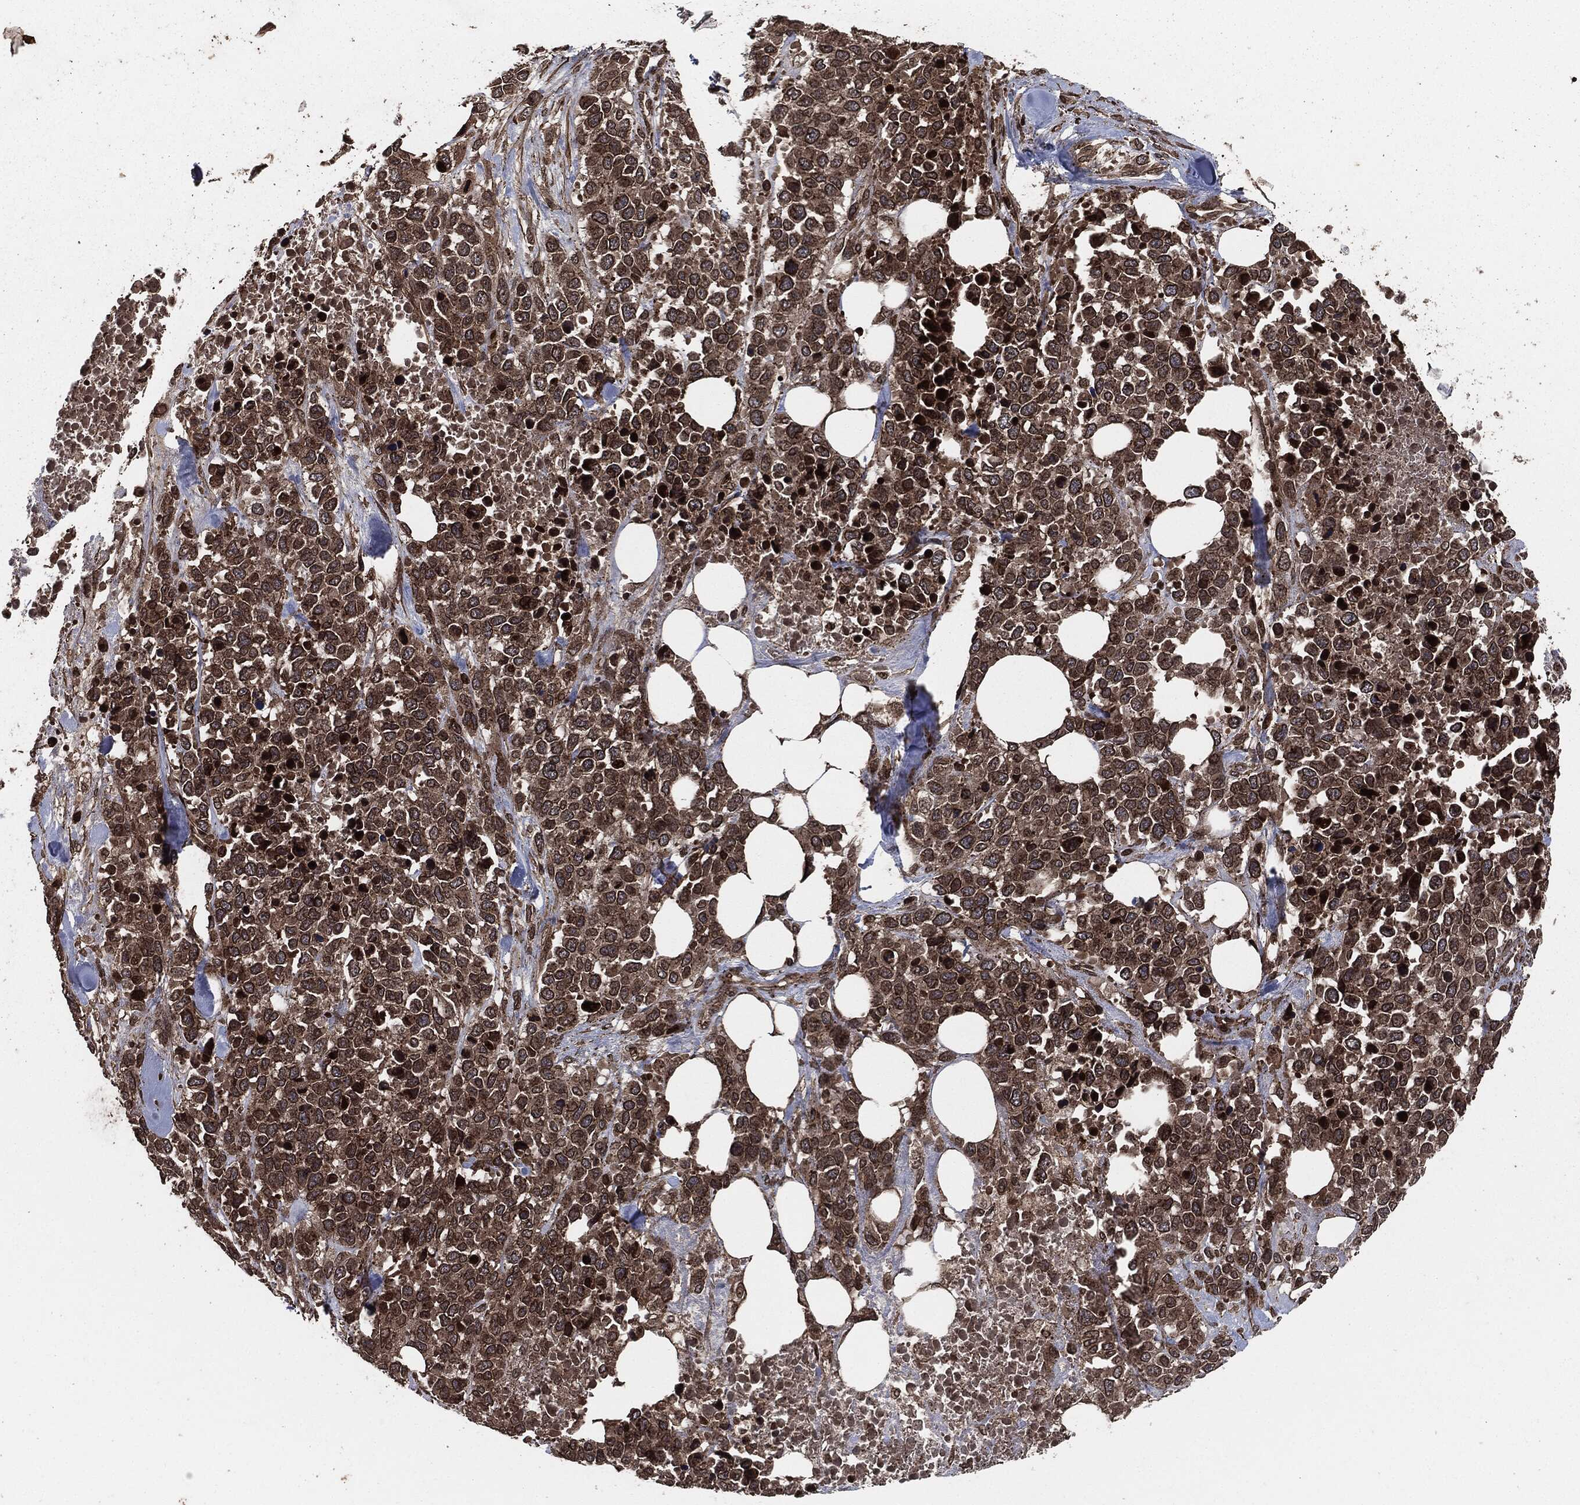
{"staining": {"intensity": "moderate", "quantity": ">75%", "location": "cytoplasmic/membranous"}, "tissue": "melanoma", "cell_type": "Tumor cells", "image_type": "cancer", "snomed": [{"axis": "morphology", "description": "Malignant melanoma, Metastatic site"}, {"axis": "topography", "description": "Skin"}], "caption": "A high-resolution histopathology image shows immunohistochemistry (IHC) staining of melanoma, which exhibits moderate cytoplasmic/membranous positivity in about >75% of tumor cells.", "gene": "IFIT1", "patient": {"sex": "male", "age": 84}}